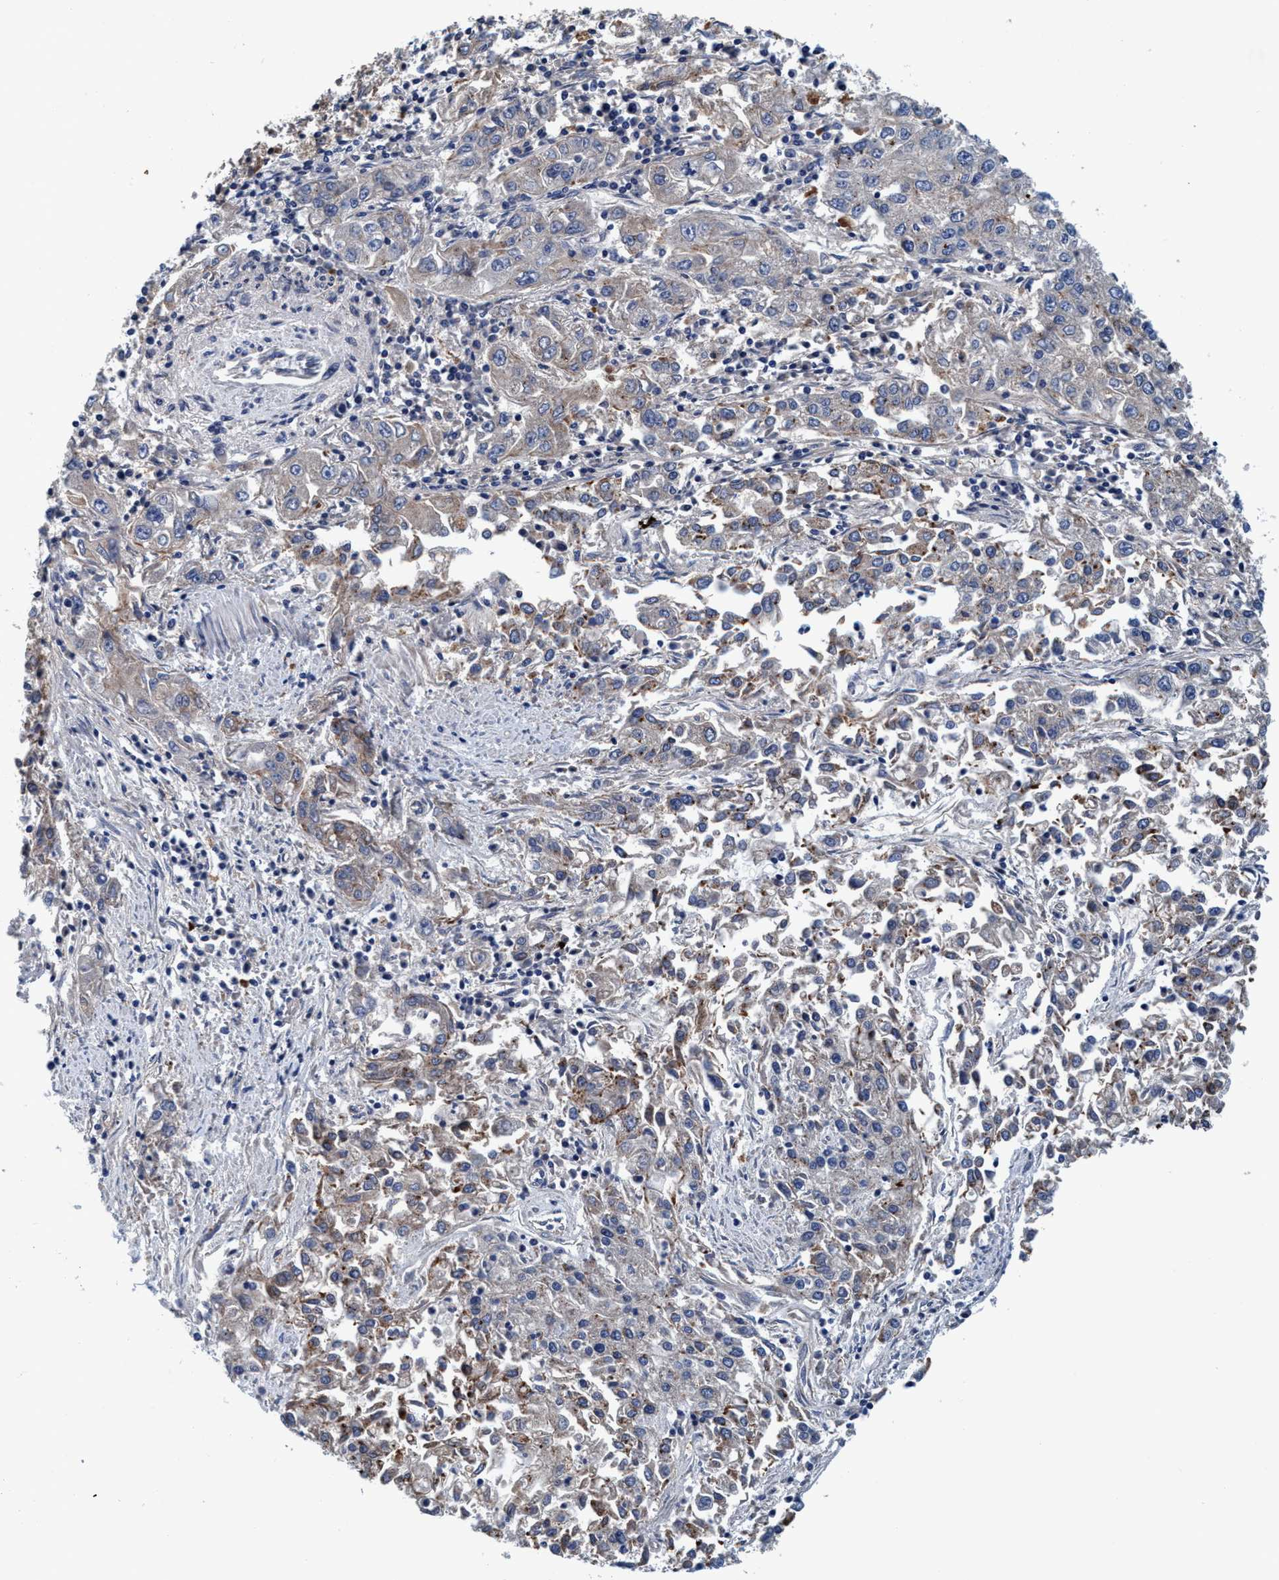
{"staining": {"intensity": "moderate", "quantity": "25%-75%", "location": "cytoplasmic/membranous"}, "tissue": "endometrial cancer", "cell_type": "Tumor cells", "image_type": "cancer", "snomed": [{"axis": "morphology", "description": "Adenocarcinoma, NOS"}, {"axis": "topography", "description": "Endometrium"}], "caption": "IHC staining of endometrial adenocarcinoma, which shows medium levels of moderate cytoplasmic/membranous positivity in about 25%-75% of tumor cells indicating moderate cytoplasmic/membranous protein positivity. The staining was performed using DAB (brown) for protein detection and nuclei were counterstained in hematoxylin (blue).", "gene": "ENDOG", "patient": {"sex": "female", "age": 49}}